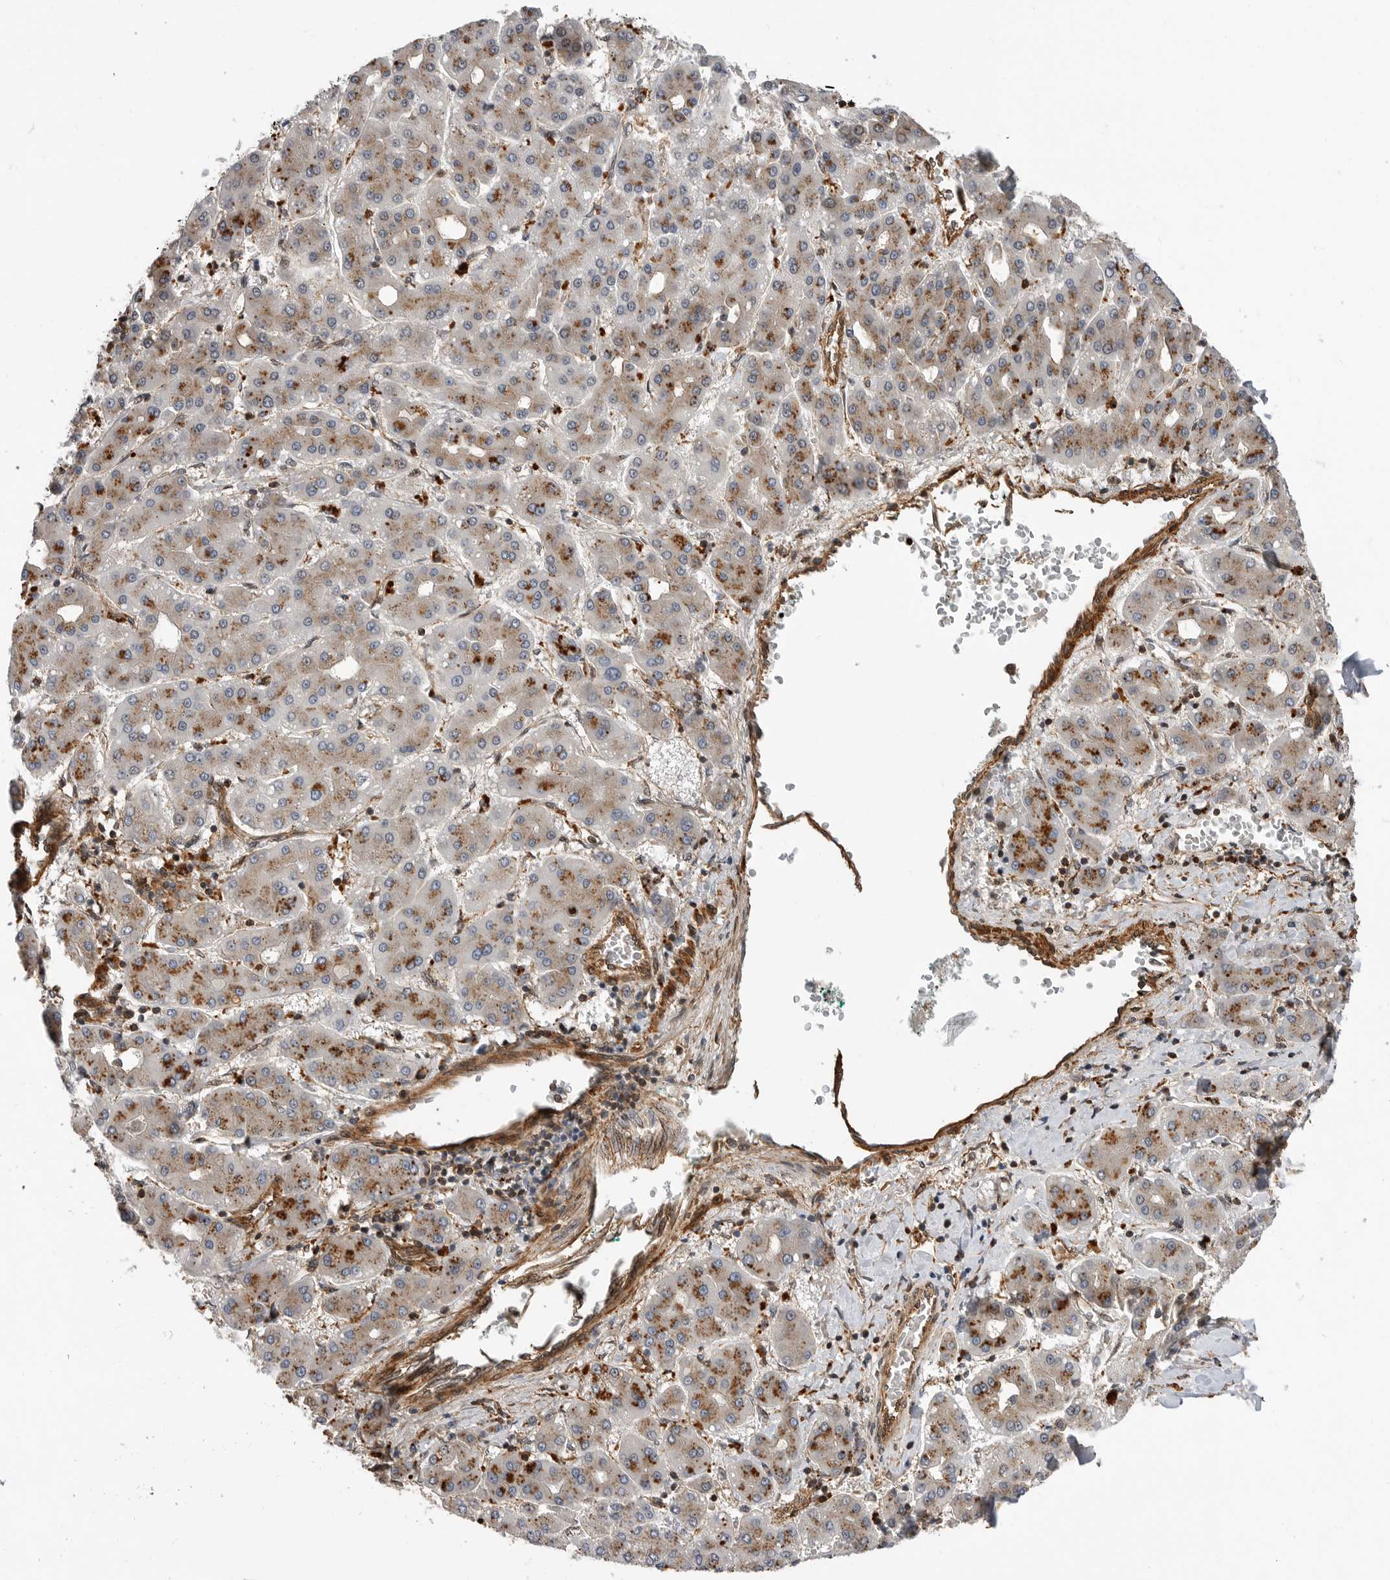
{"staining": {"intensity": "moderate", "quantity": "25%-75%", "location": "cytoplasmic/membranous"}, "tissue": "liver cancer", "cell_type": "Tumor cells", "image_type": "cancer", "snomed": [{"axis": "morphology", "description": "Carcinoma, Hepatocellular, NOS"}, {"axis": "topography", "description": "Liver"}], "caption": "Liver cancer (hepatocellular carcinoma) tissue exhibits moderate cytoplasmic/membranous positivity in approximately 25%-75% of tumor cells, visualized by immunohistochemistry.", "gene": "TRIM56", "patient": {"sex": "male", "age": 65}}